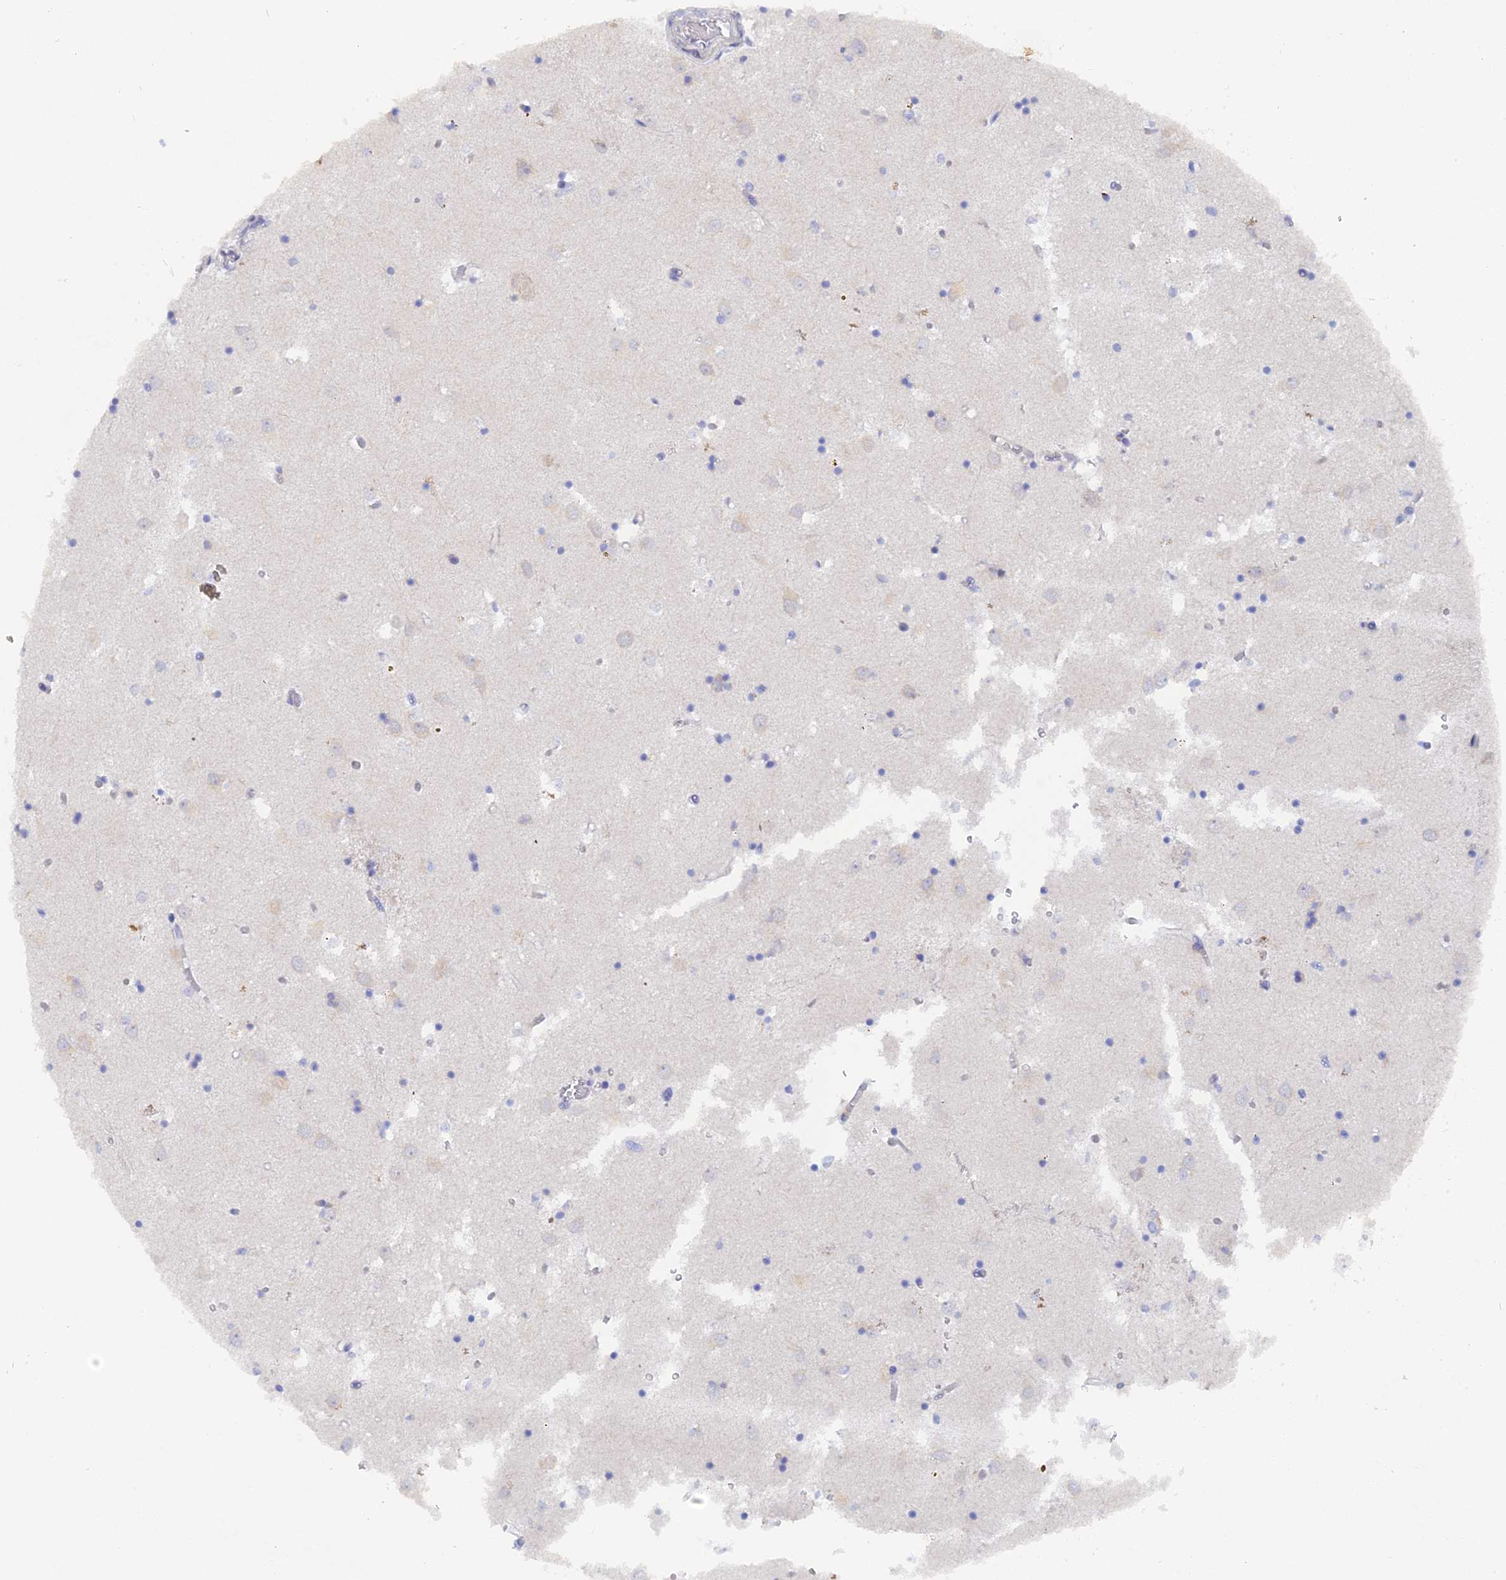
{"staining": {"intensity": "negative", "quantity": "none", "location": "none"}, "tissue": "caudate", "cell_type": "Glial cells", "image_type": "normal", "snomed": [{"axis": "morphology", "description": "Normal tissue, NOS"}, {"axis": "topography", "description": "Lateral ventricle wall"}], "caption": "DAB (3,3'-diaminobenzidine) immunohistochemical staining of unremarkable human caudate demonstrates no significant positivity in glial cells. (DAB immunohistochemistry visualized using brightfield microscopy, high magnification).", "gene": "DACT3", "patient": {"sex": "male", "age": 70}}